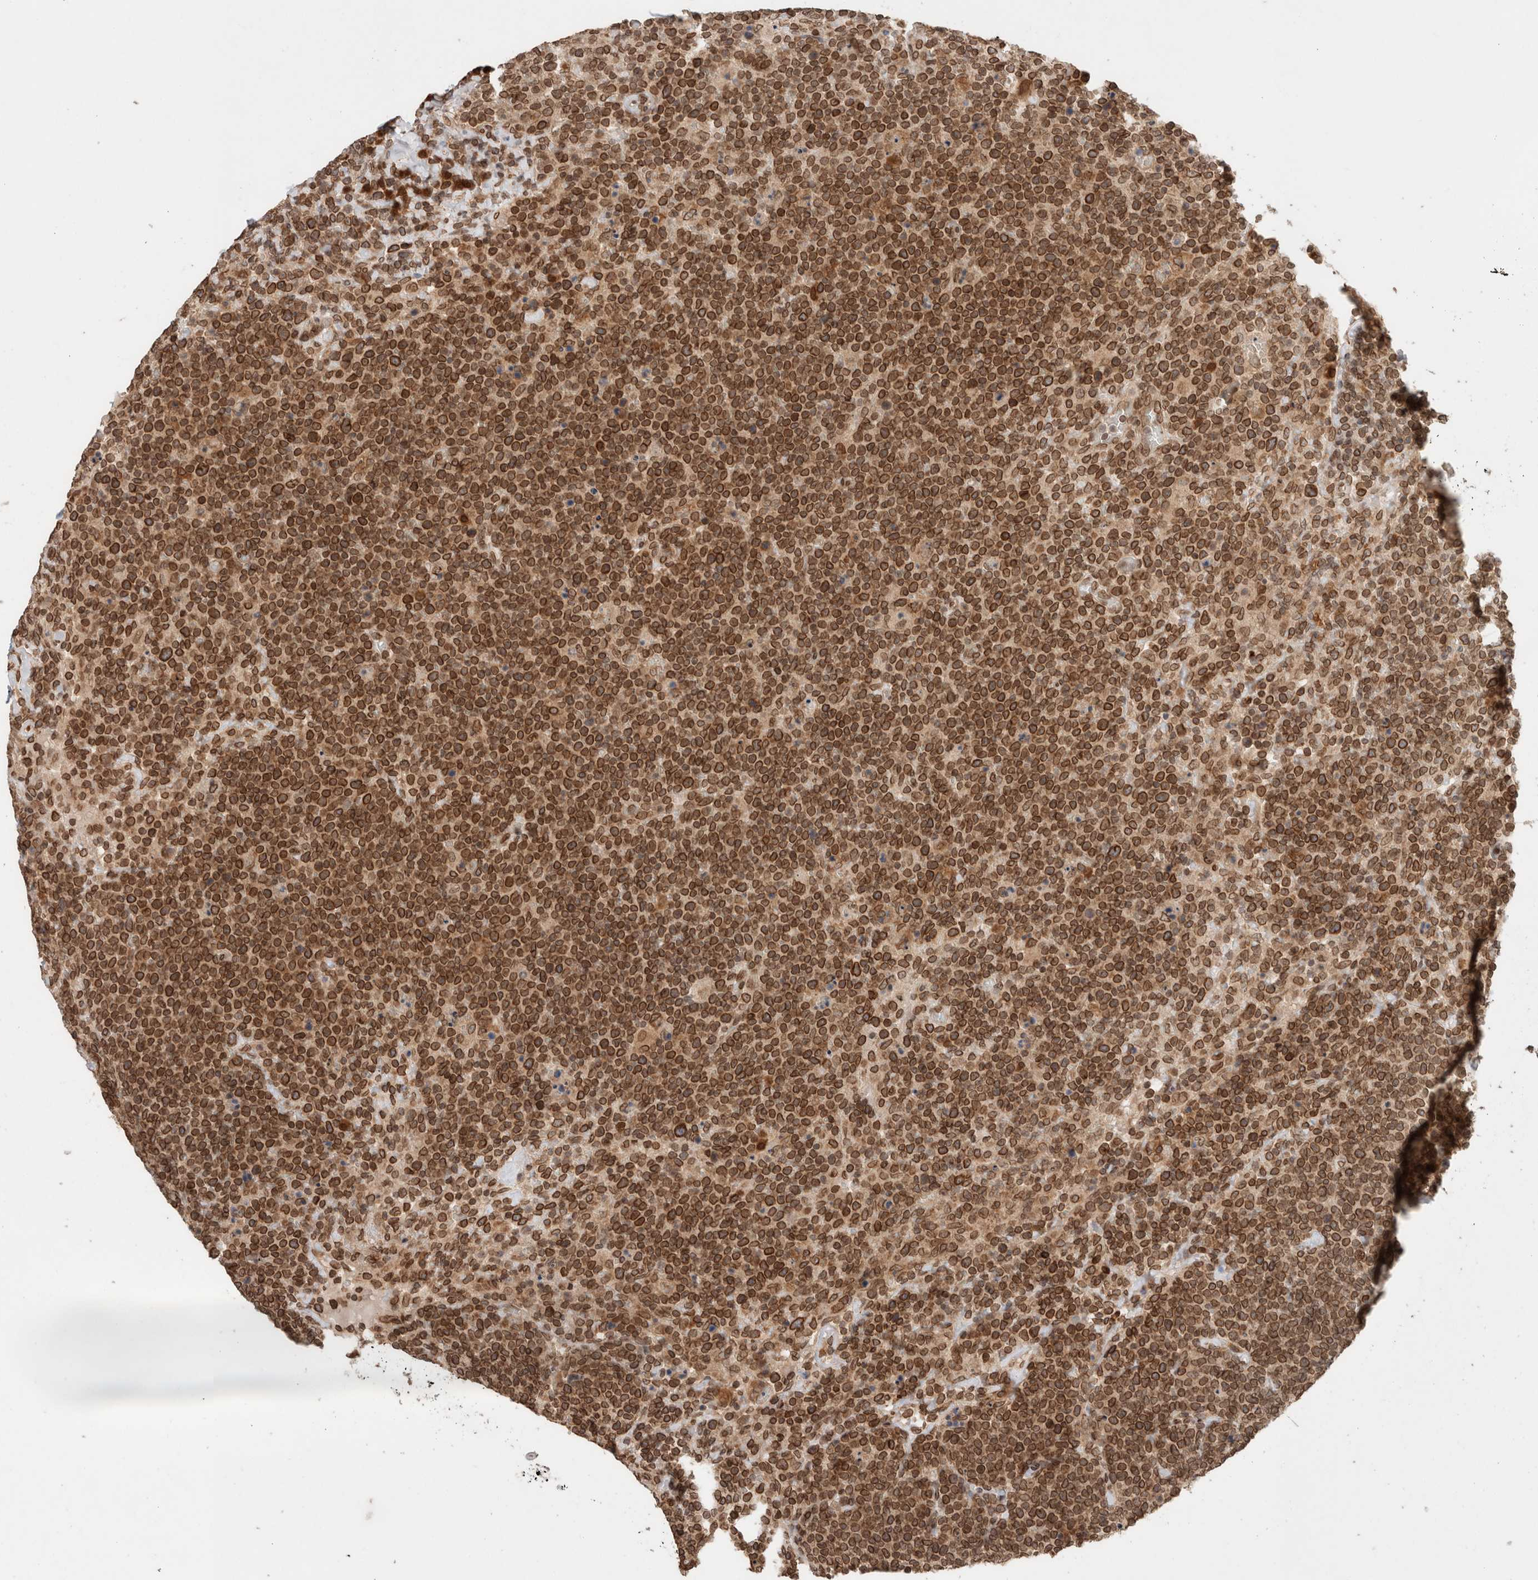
{"staining": {"intensity": "strong", "quantity": ">75%", "location": "cytoplasmic/membranous,nuclear"}, "tissue": "lymphoma", "cell_type": "Tumor cells", "image_type": "cancer", "snomed": [{"axis": "morphology", "description": "Malignant lymphoma, non-Hodgkin's type, High grade"}, {"axis": "topography", "description": "Lymph node"}], "caption": "Brown immunohistochemical staining in high-grade malignant lymphoma, non-Hodgkin's type exhibits strong cytoplasmic/membranous and nuclear staining in approximately >75% of tumor cells.", "gene": "TPR", "patient": {"sex": "male", "age": 61}}